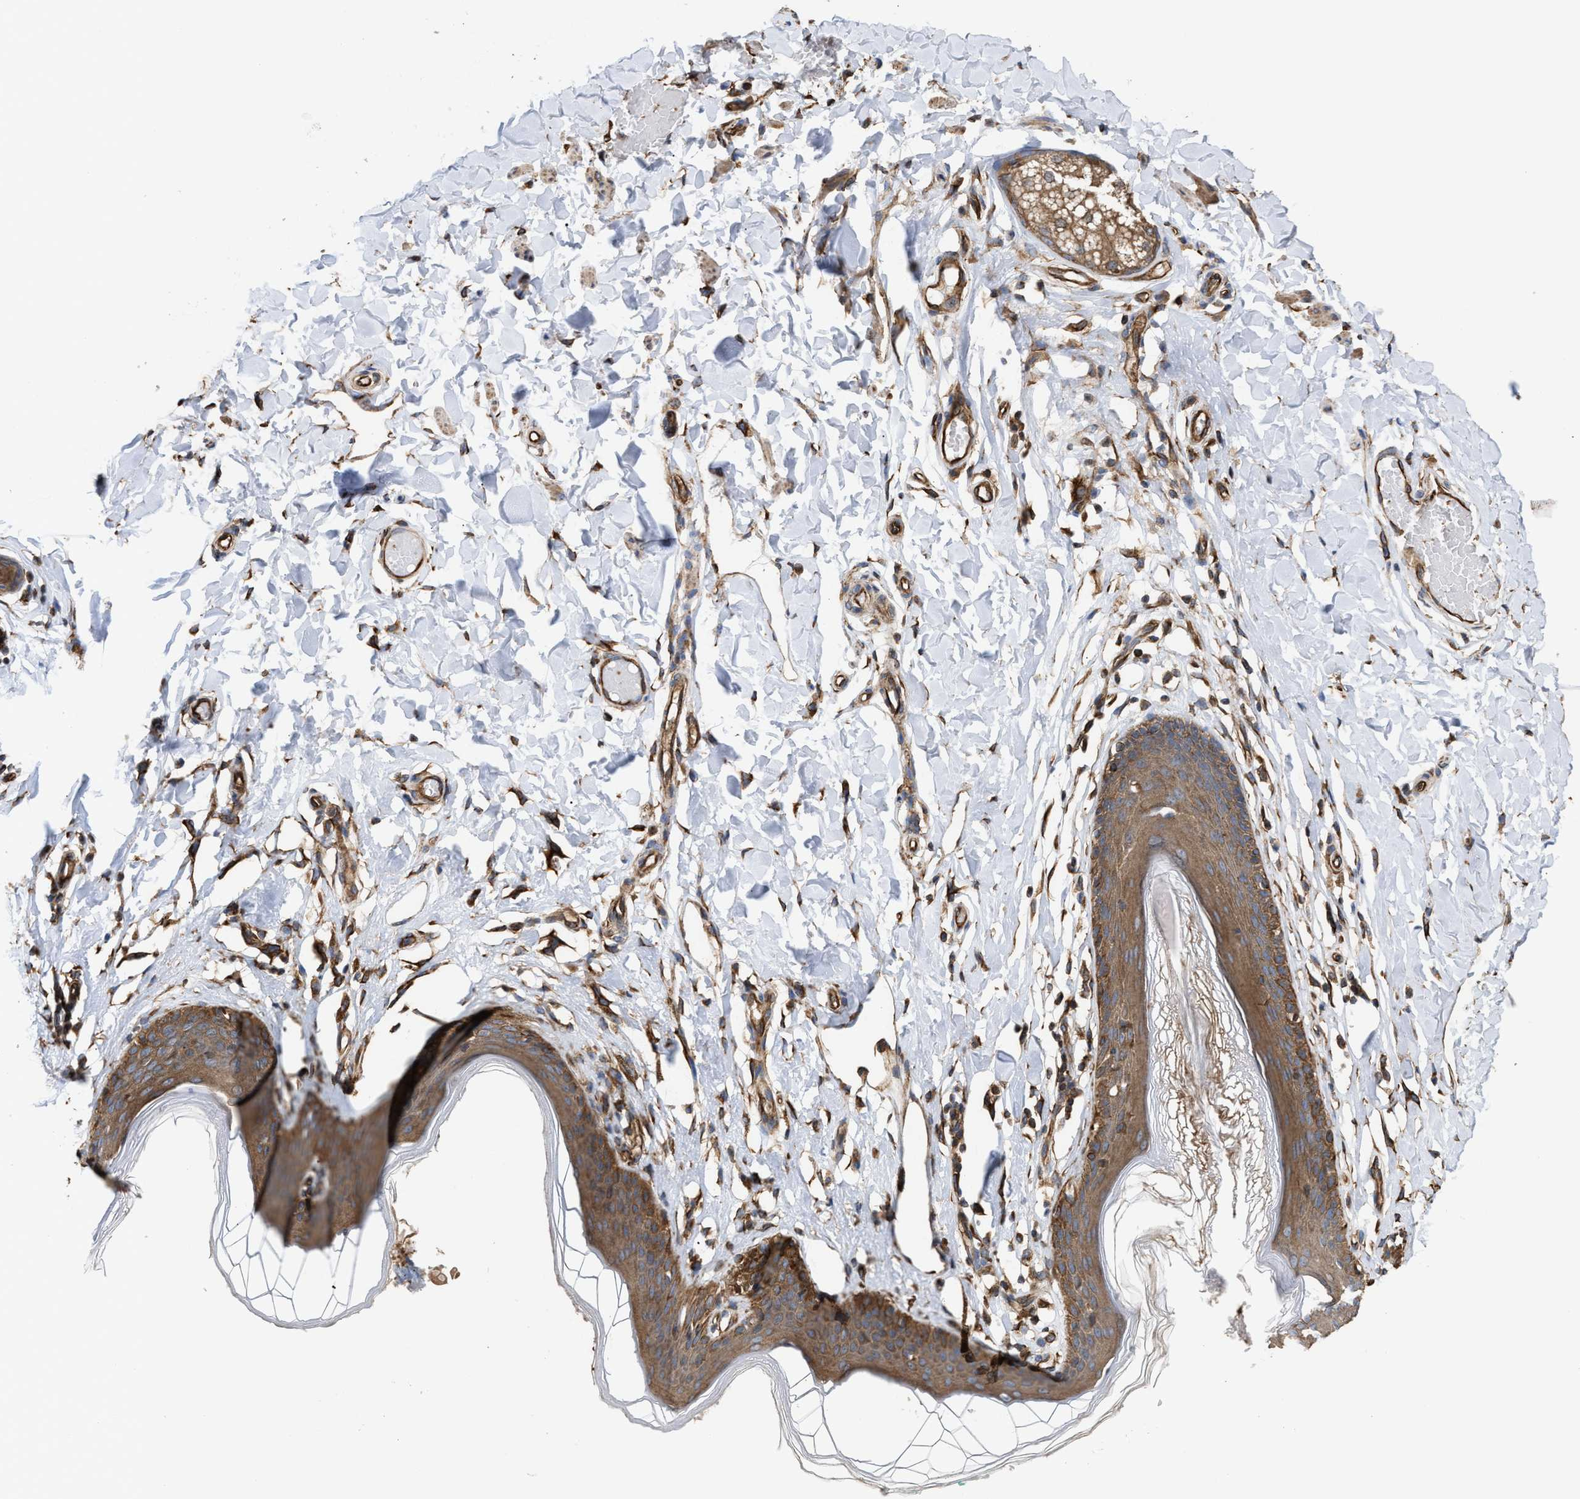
{"staining": {"intensity": "moderate", "quantity": ">75%", "location": "cytoplasmic/membranous"}, "tissue": "skin", "cell_type": "Epidermal cells", "image_type": "normal", "snomed": [{"axis": "morphology", "description": "Normal tissue, NOS"}, {"axis": "topography", "description": "Vulva"}], "caption": "This image shows benign skin stained with IHC to label a protein in brown. The cytoplasmic/membranous of epidermal cells show moderate positivity for the protein. Nuclei are counter-stained blue.", "gene": "EPS15L1", "patient": {"sex": "female", "age": 66}}